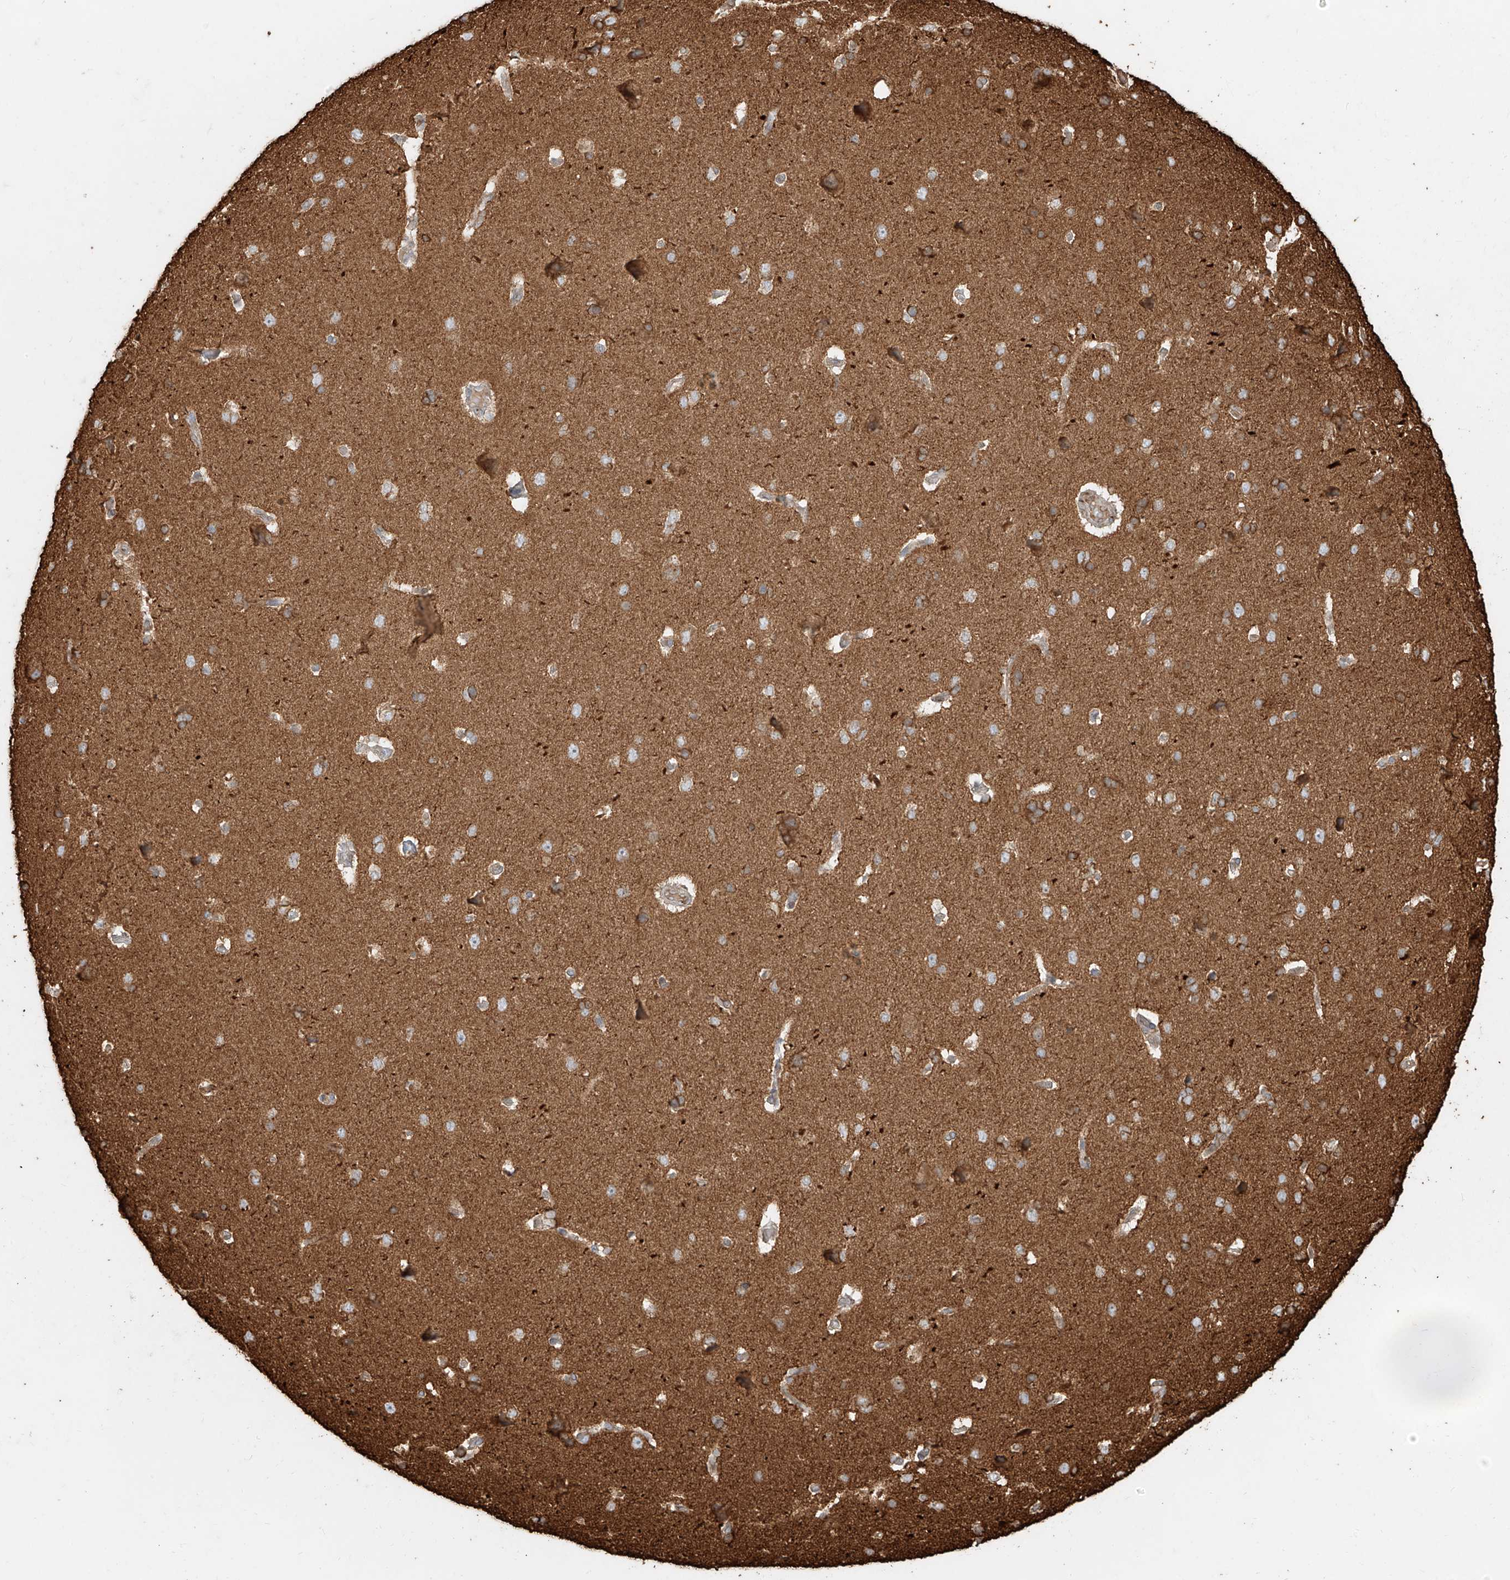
{"staining": {"intensity": "weak", "quantity": "25%-75%", "location": "cytoplasmic/membranous"}, "tissue": "cerebral cortex", "cell_type": "Endothelial cells", "image_type": "normal", "snomed": [{"axis": "morphology", "description": "Normal tissue, NOS"}, {"axis": "topography", "description": "Cerebral cortex"}], "caption": "The image exhibits a brown stain indicating the presence of a protein in the cytoplasmic/membranous of endothelial cells in cerebral cortex.", "gene": "EFNB1", "patient": {"sex": "male", "age": 62}}